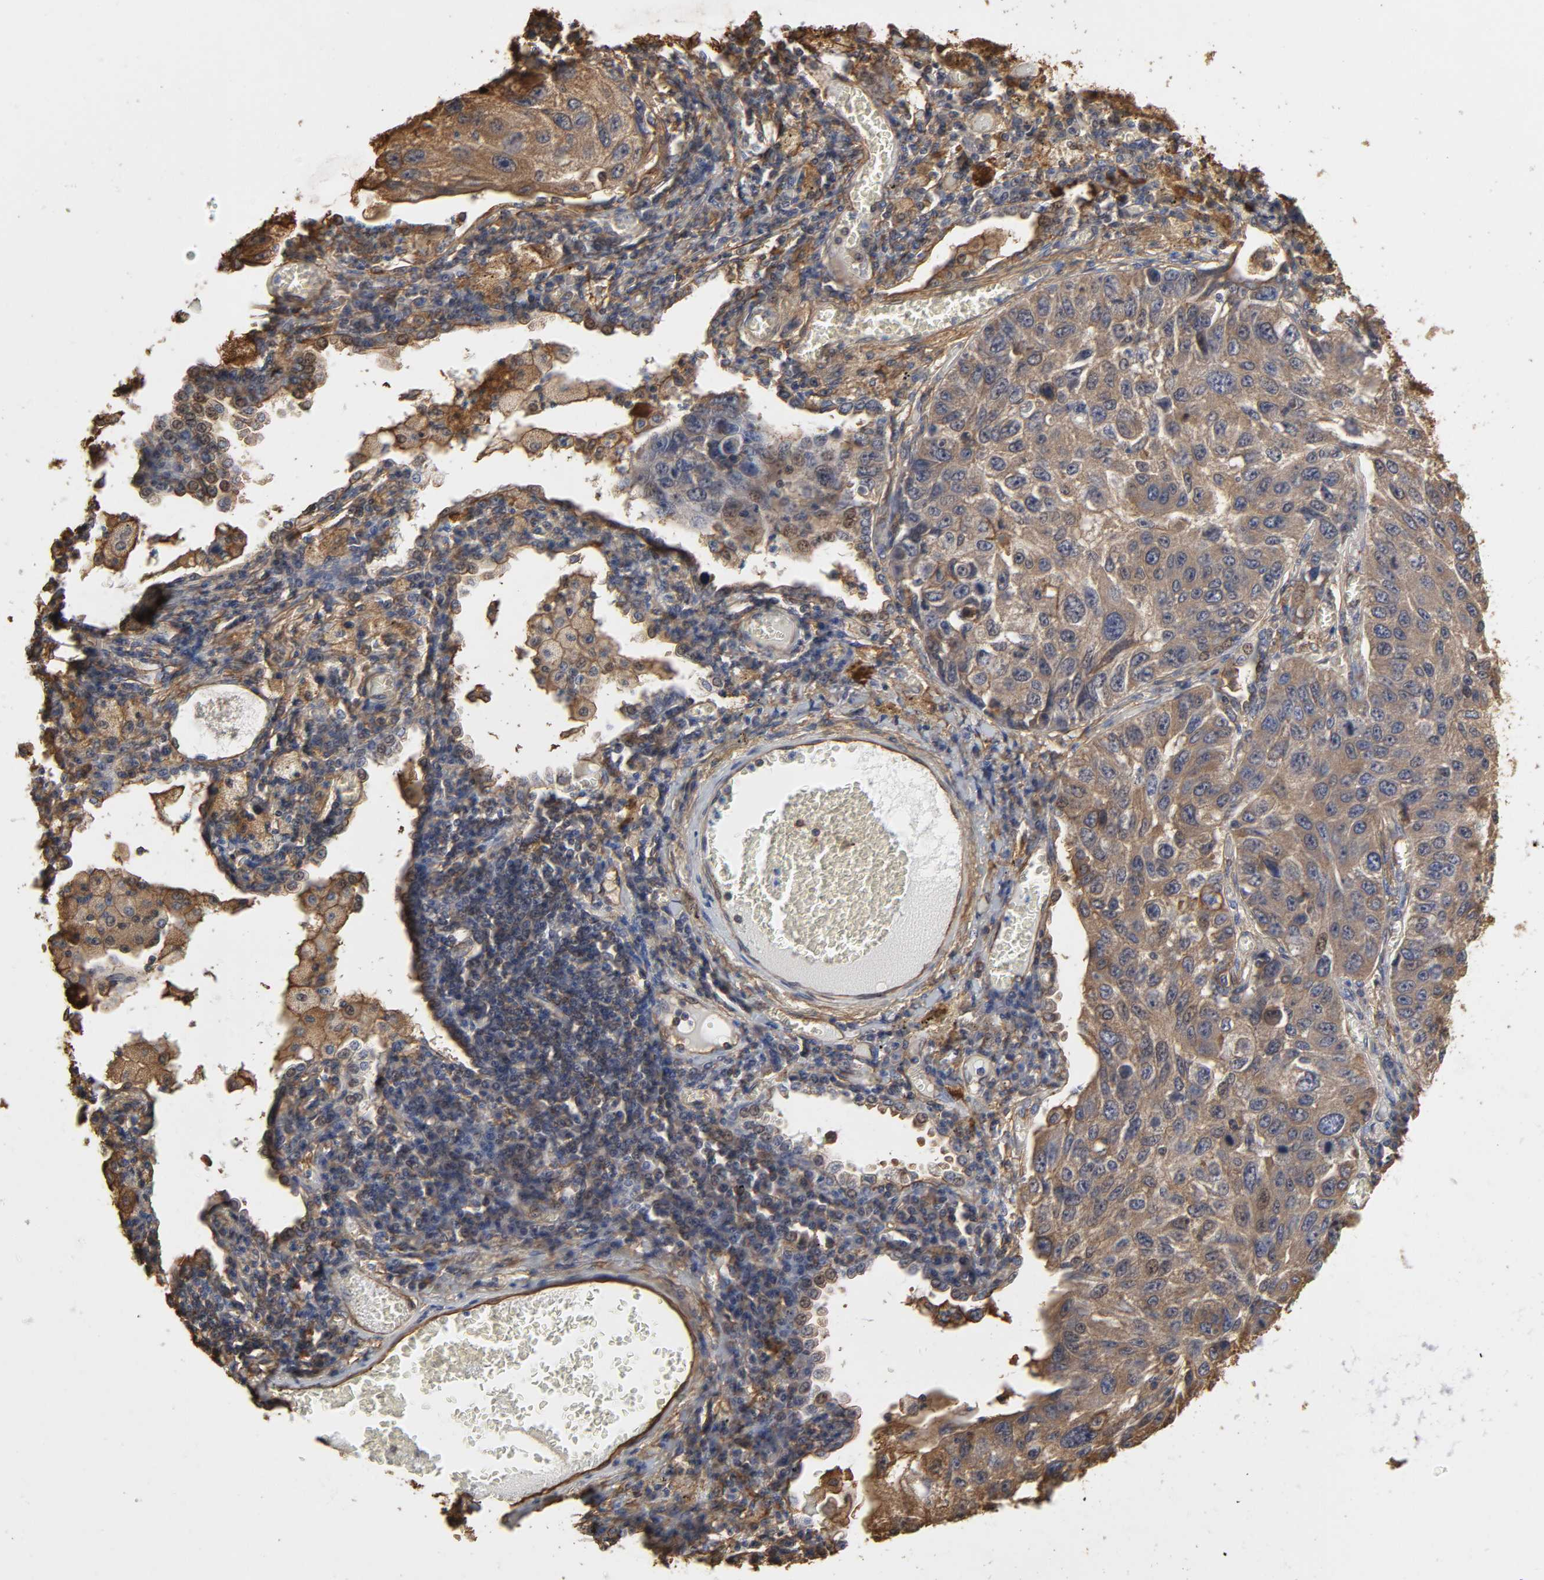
{"staining": {"intensity": "moderate", "quantity": ">75%", "location": "cytoplasmic/membranous,nuclear"}, "tissue": "lung cancer", "cell_type": "Tumor cells", "image_type": "cancer", "snomed": [{"axis": "morphology", "description": "Squamous cell carcinoma, NOS"}, {"axis": "topography", "description": "Lung"}], "caption": "A medium amount of moderate cytoplasmic/membranous and nuclear expression is appreciated in about >75% of tumor cells in lung cancer (squamous cell carcinoma) tissue. The staining is performed using DAB brown chromogen to label protein expression. The nuclei are counter-stained blue using hematoxylin.", "gene": "ANXA2", "patient": {"sex": "male", "age": 71}}